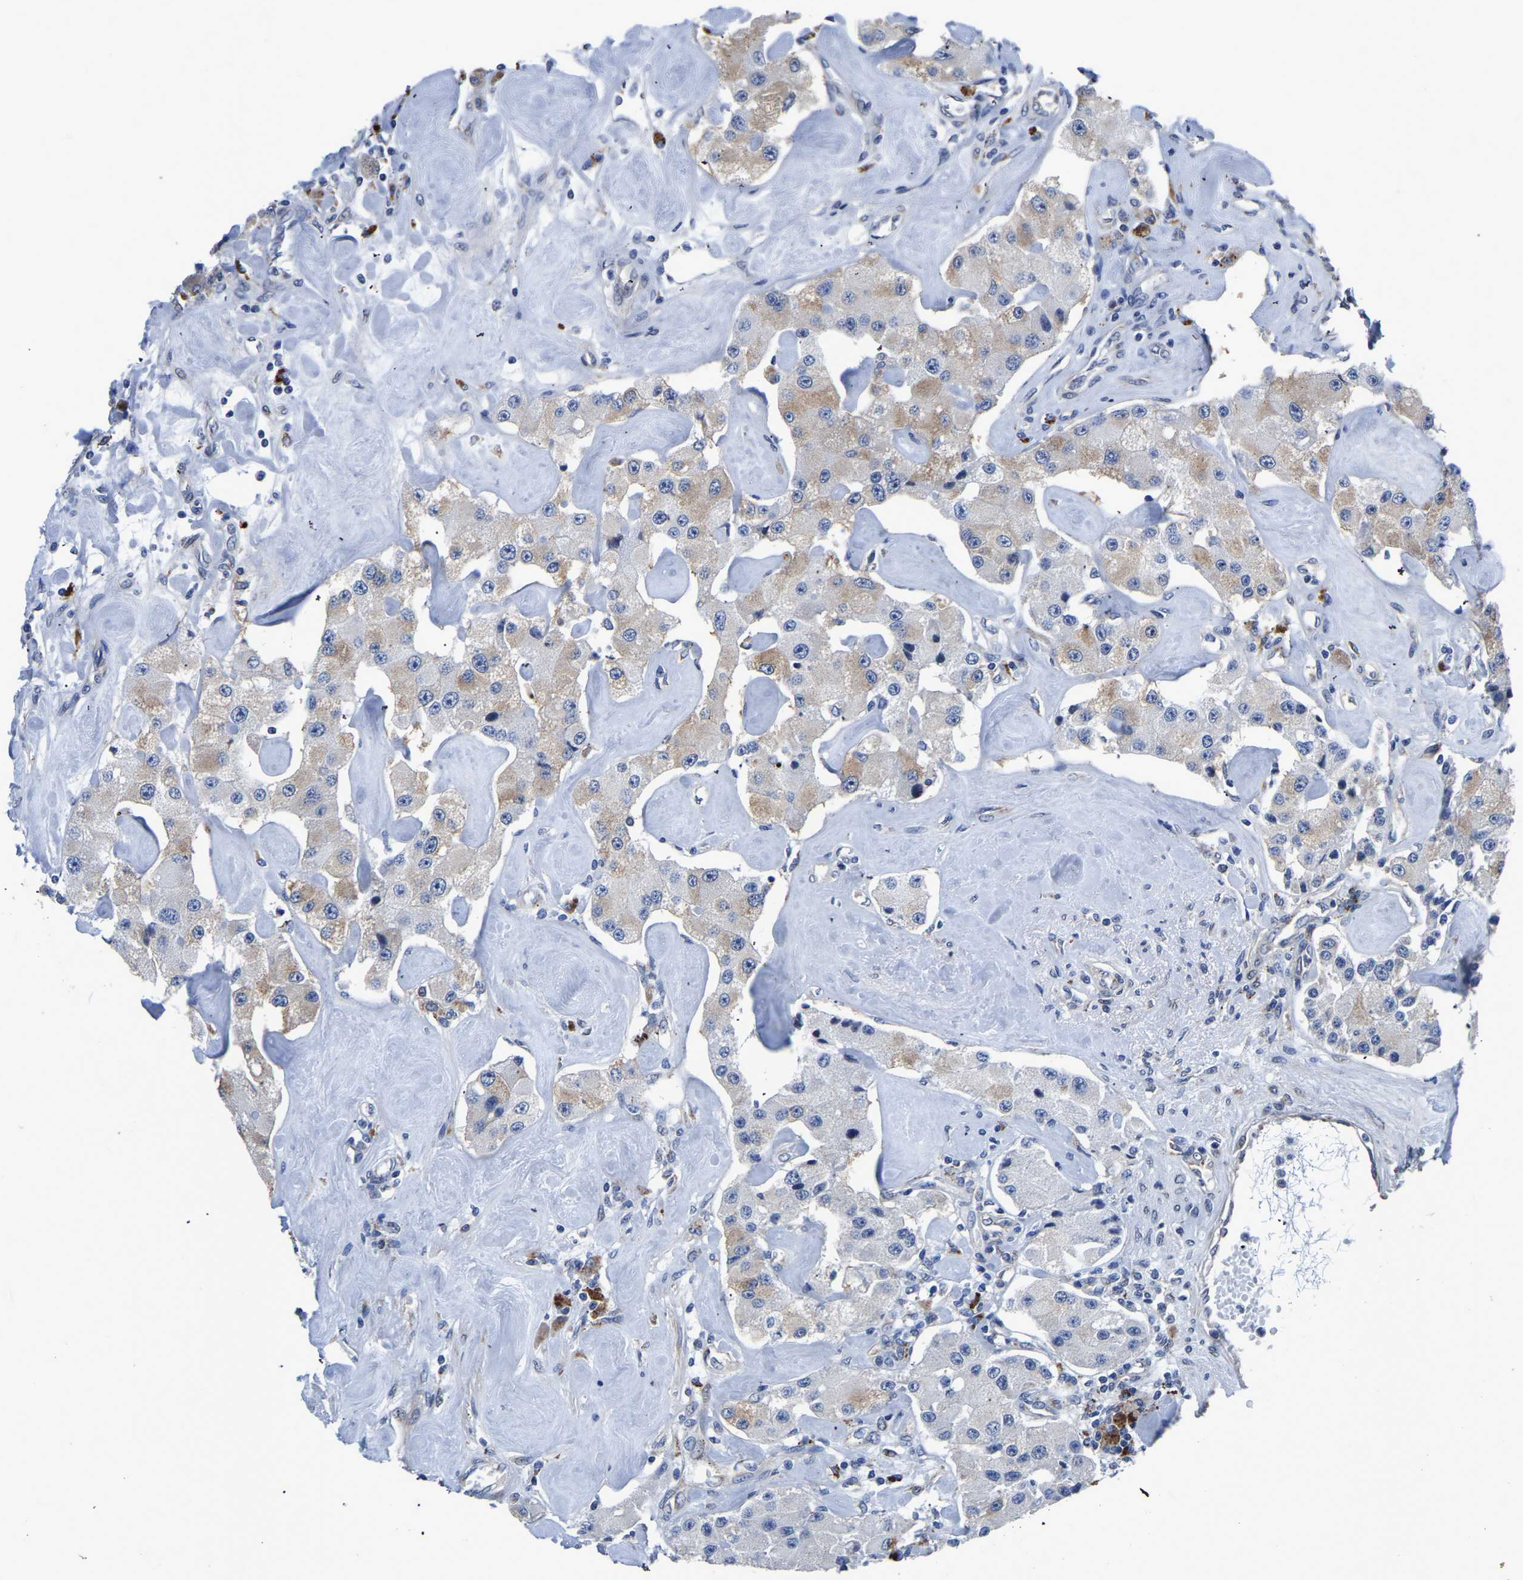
{"staining": {"intensity": "weak", "quantity": "25%-75%", "location": "cytoplasmic/membranous"}, "tissue": "carcinoid", "cell_type": "Tumor cells", "image_type": "cancer", "snomed": [{"axis": "morphology", "description": "Carcinoid, malignant, NOS"}, {"axis": "topography", "description": "Pancreas"}], "caption": "The micrograph demonstrates a brown stain indicating the presence of a protein in the cytoplasmic/membranous of tumor cells in carcinoid (malignant). Using DAB (brown) and hematoxylin (blue) stains, captured at high magnification using brightfield microscopy.", "gene": "PDLIM7", "patient": {"sex": "male", "age": 41}}